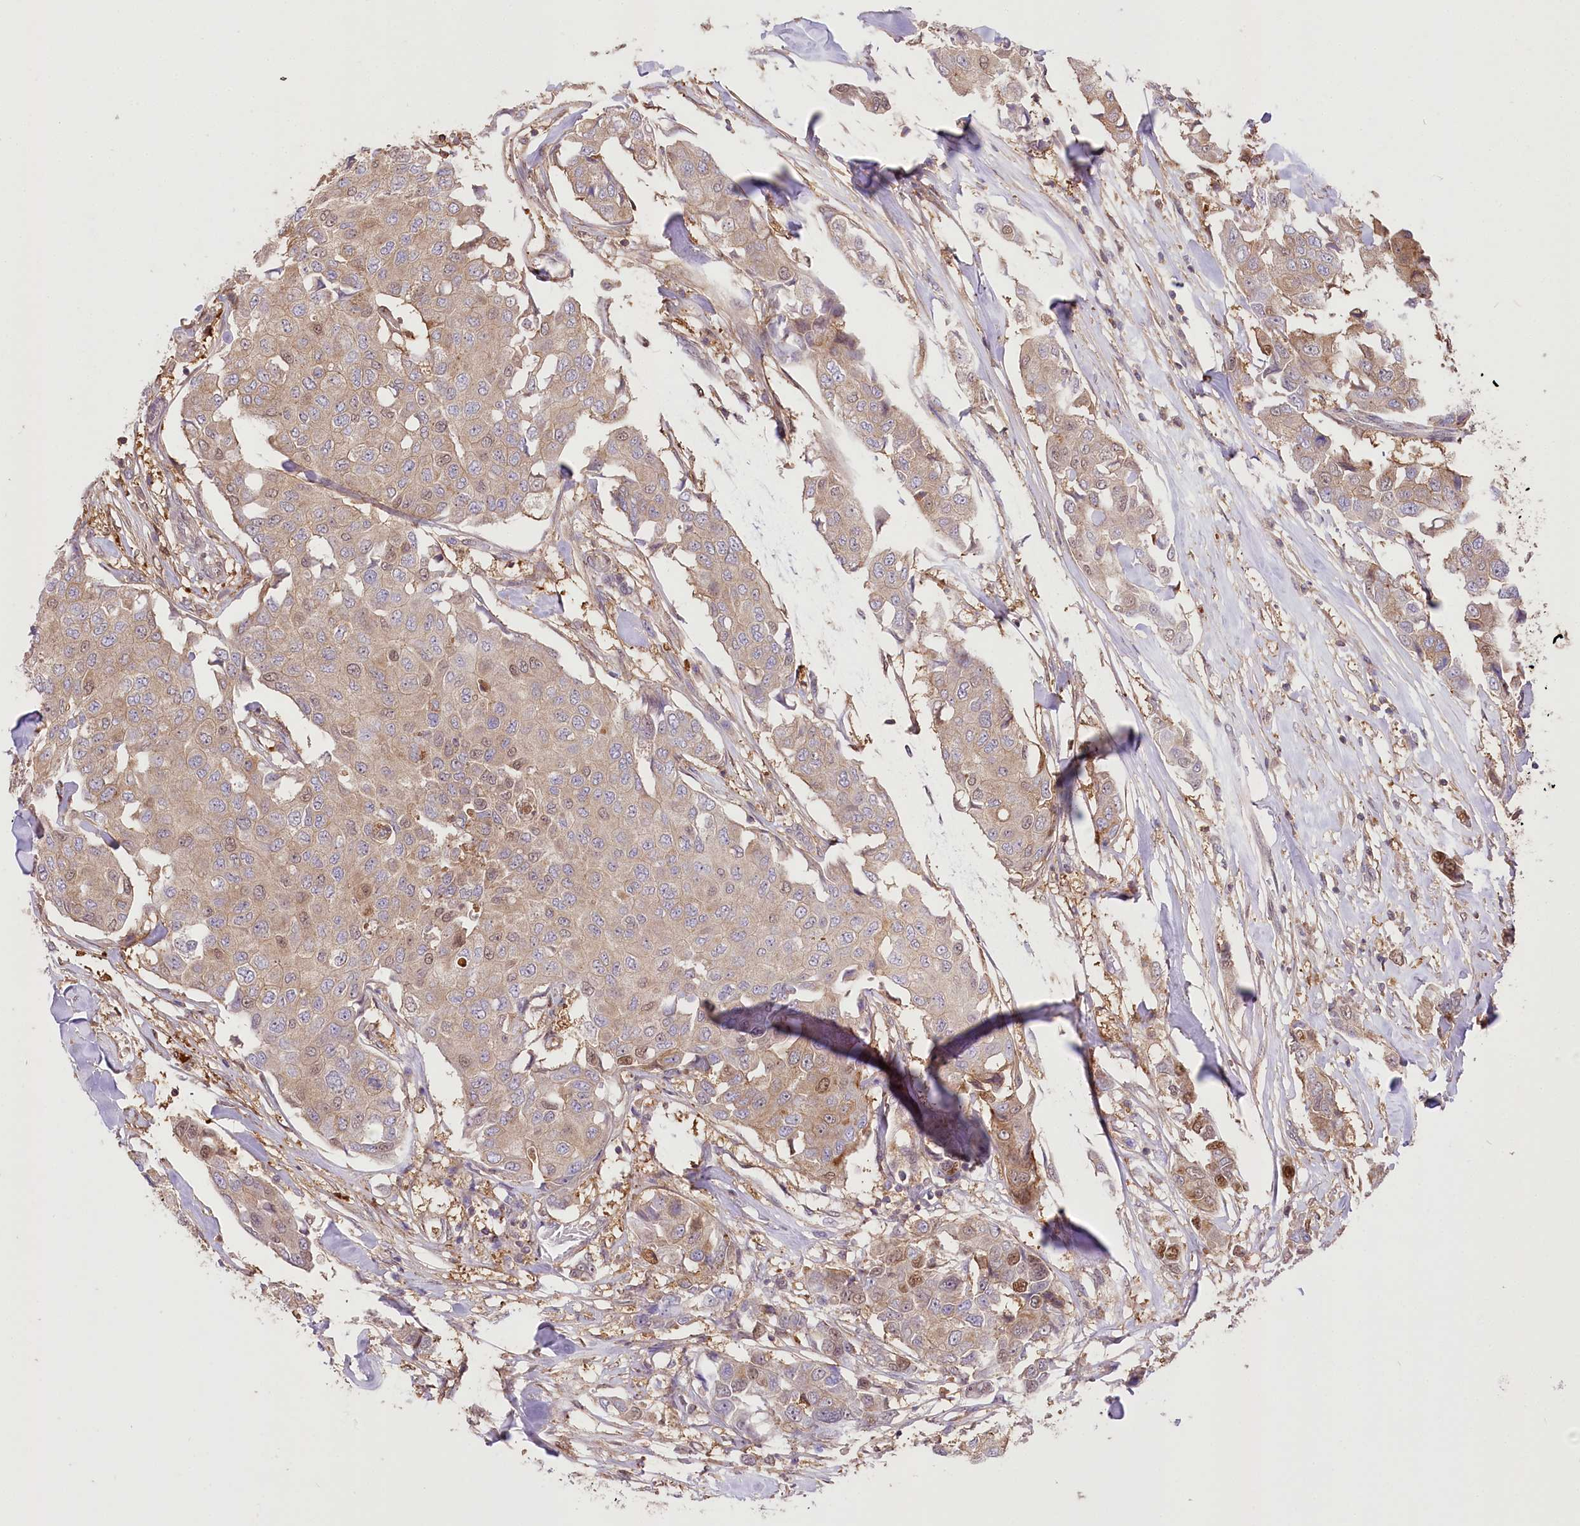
{"staining": {"intensity": "weak", "quantity": ">75%", "location": "cytoplasmic/membranous,nuclear"}, "tissue": "breast cancer", "cell_type": "Tumor cells", "image_type": "cancer", "snomed": [{"axis": "morphology", "description": "Duct carcinoma"}, {"axis": "topography", "description": "Breast"}], "caption": "DAB (3,3'-diaminobenzidine) immunohistochemical staining of breast cancer shows weak cytoplasmic/membranous and nuclear protein expression in about >75% of tumor cells. (Stains: DAB in brown, nuclei in blue, Microscopy: brightfield microscopy at high magnification).", "gene": "UGP2", "patient": {"sex": "female", "age": 80}}